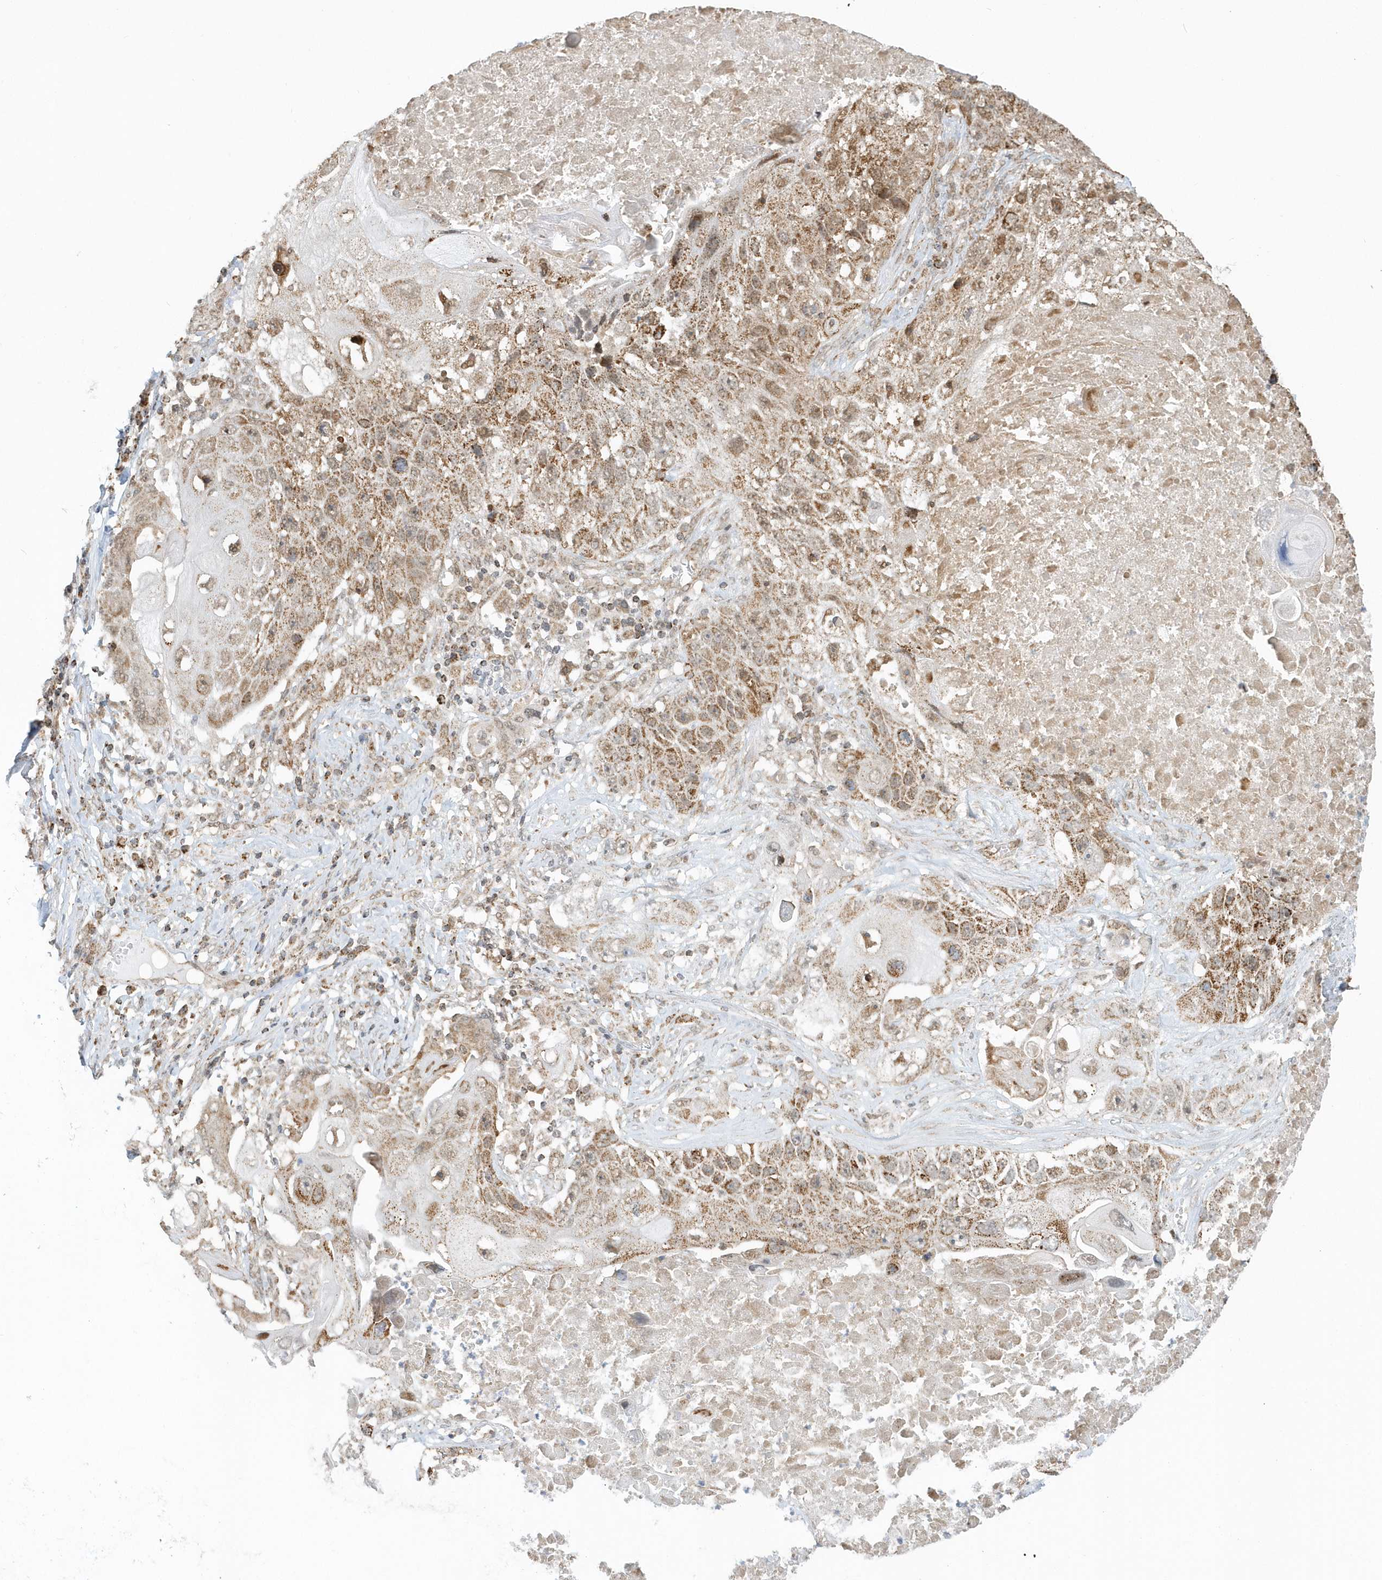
{"staining": {"intensity": "moderate", "quantity": ">75%", "location": "cytoplasmic/membranous,nuclear"}, "tissue": "lung cancer", "cell_type": "Tumor cells", "image_type": "cancer", "snomed": [{"axis": "morphology", "description": "Squamous cell carcinoma, NOS"}, {"axis": "topography", "description": "Lung"}], "caption": "An immunohistochemistry (IHC) image of neoplastic tissue is shown. Protein staining in brown labels moderate cytoplasmic/membranous and nuclear positivity in squamous cell carcinoma (lung) within tumor cells. (Stains: DAB in brown, nuclei in blue, Microscopy: brightfield microscopy at high magnification).", "gene": "PSMD6", "patient": {"sex": "male", "age": 61}}